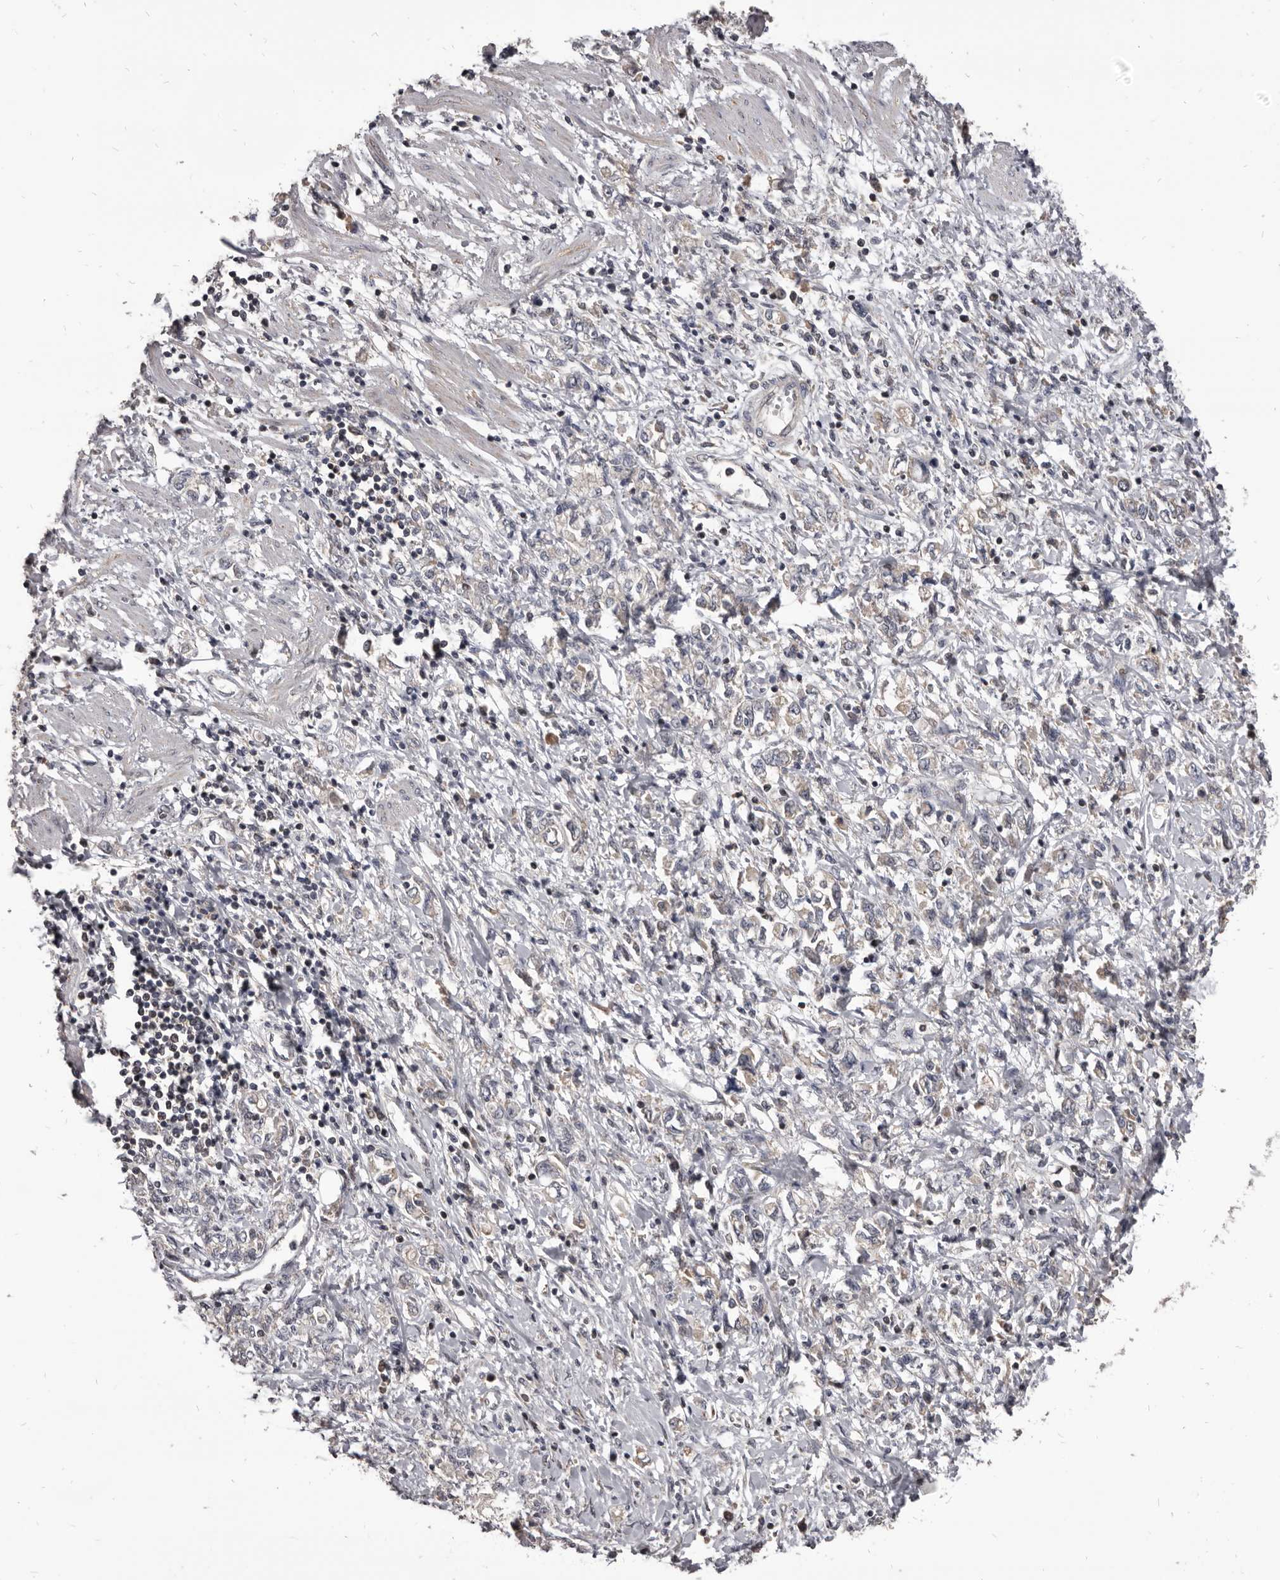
{"staining": {"intensity": "negative", "quantity": "none", "location": "none"}, "tissue": "stomach cancer", "cell_type": "Tumor cells", "image_type": "cancer", "snomed": [{"axis": "morphology", "description": "Adenocarcinoma, NOS"}, {"axis": "topography", "description": "Stomach"}], "caption": "Immunohistochemistry of adenocarcinoma (stomach) shows no positivity in tumor cells.", "gene": "MAP3K14", "patient": {"sex": "female", "age": 76}}